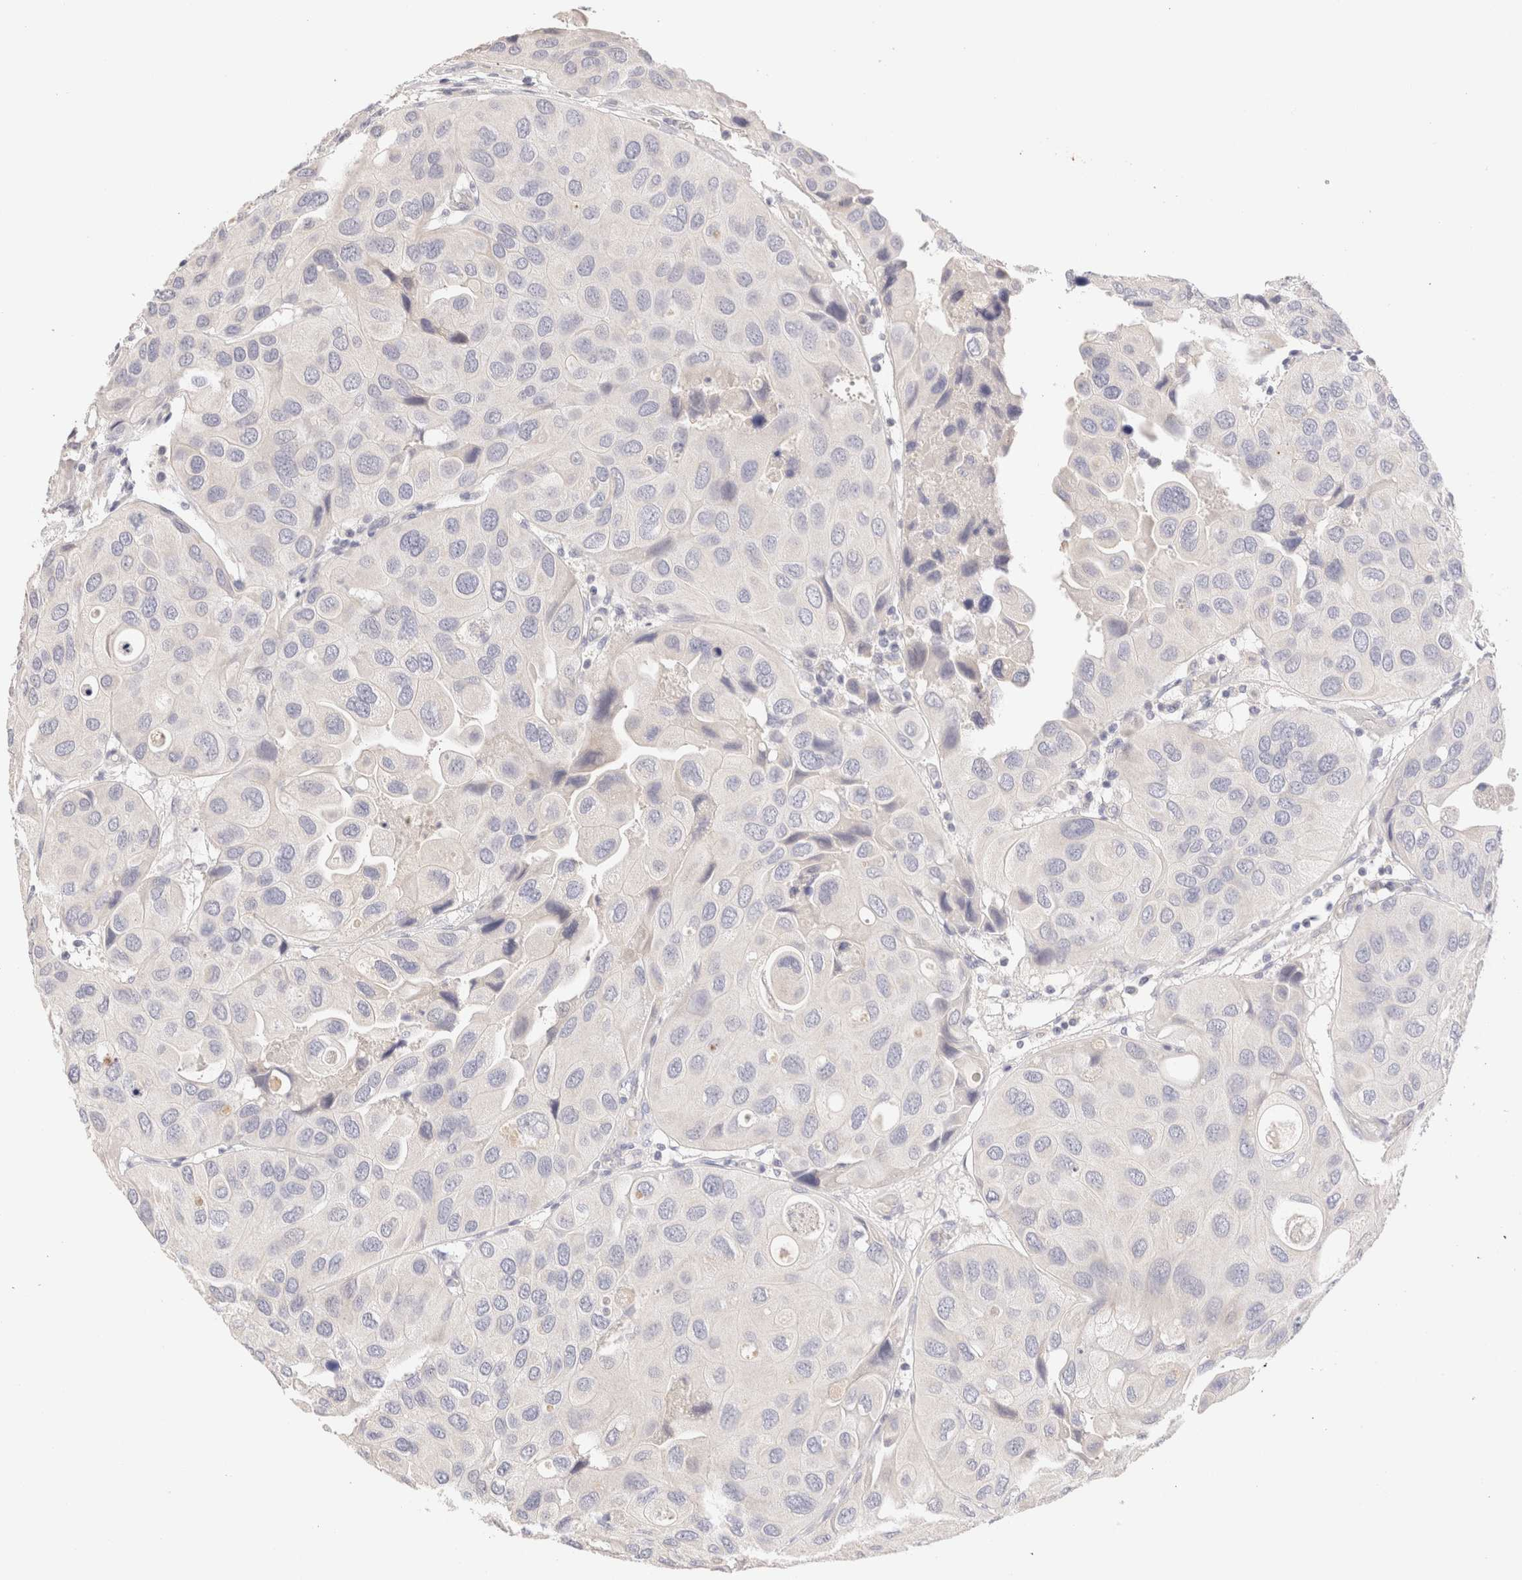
{"staining": {"intensity": "negative", "quantity": "none", "location": "none"}, "tissue": "urothelial cancer", "cell_type": "Tumor cells", "image_type": "cancer", "snomed": [{"axis": "morphology", "description": "Urothelial carcinoma, High grade"}, {"axis": "topography", "description": "Urinary bladder"}], "caption": "A high-resolution photomicrograph shows immunohistochemistry (IHC) staining of urothelial cancer, which reveals no significant staining in tumor cells.", "gene": "SCGB2A2", "patient": {"sex": "female", "age": 64}}